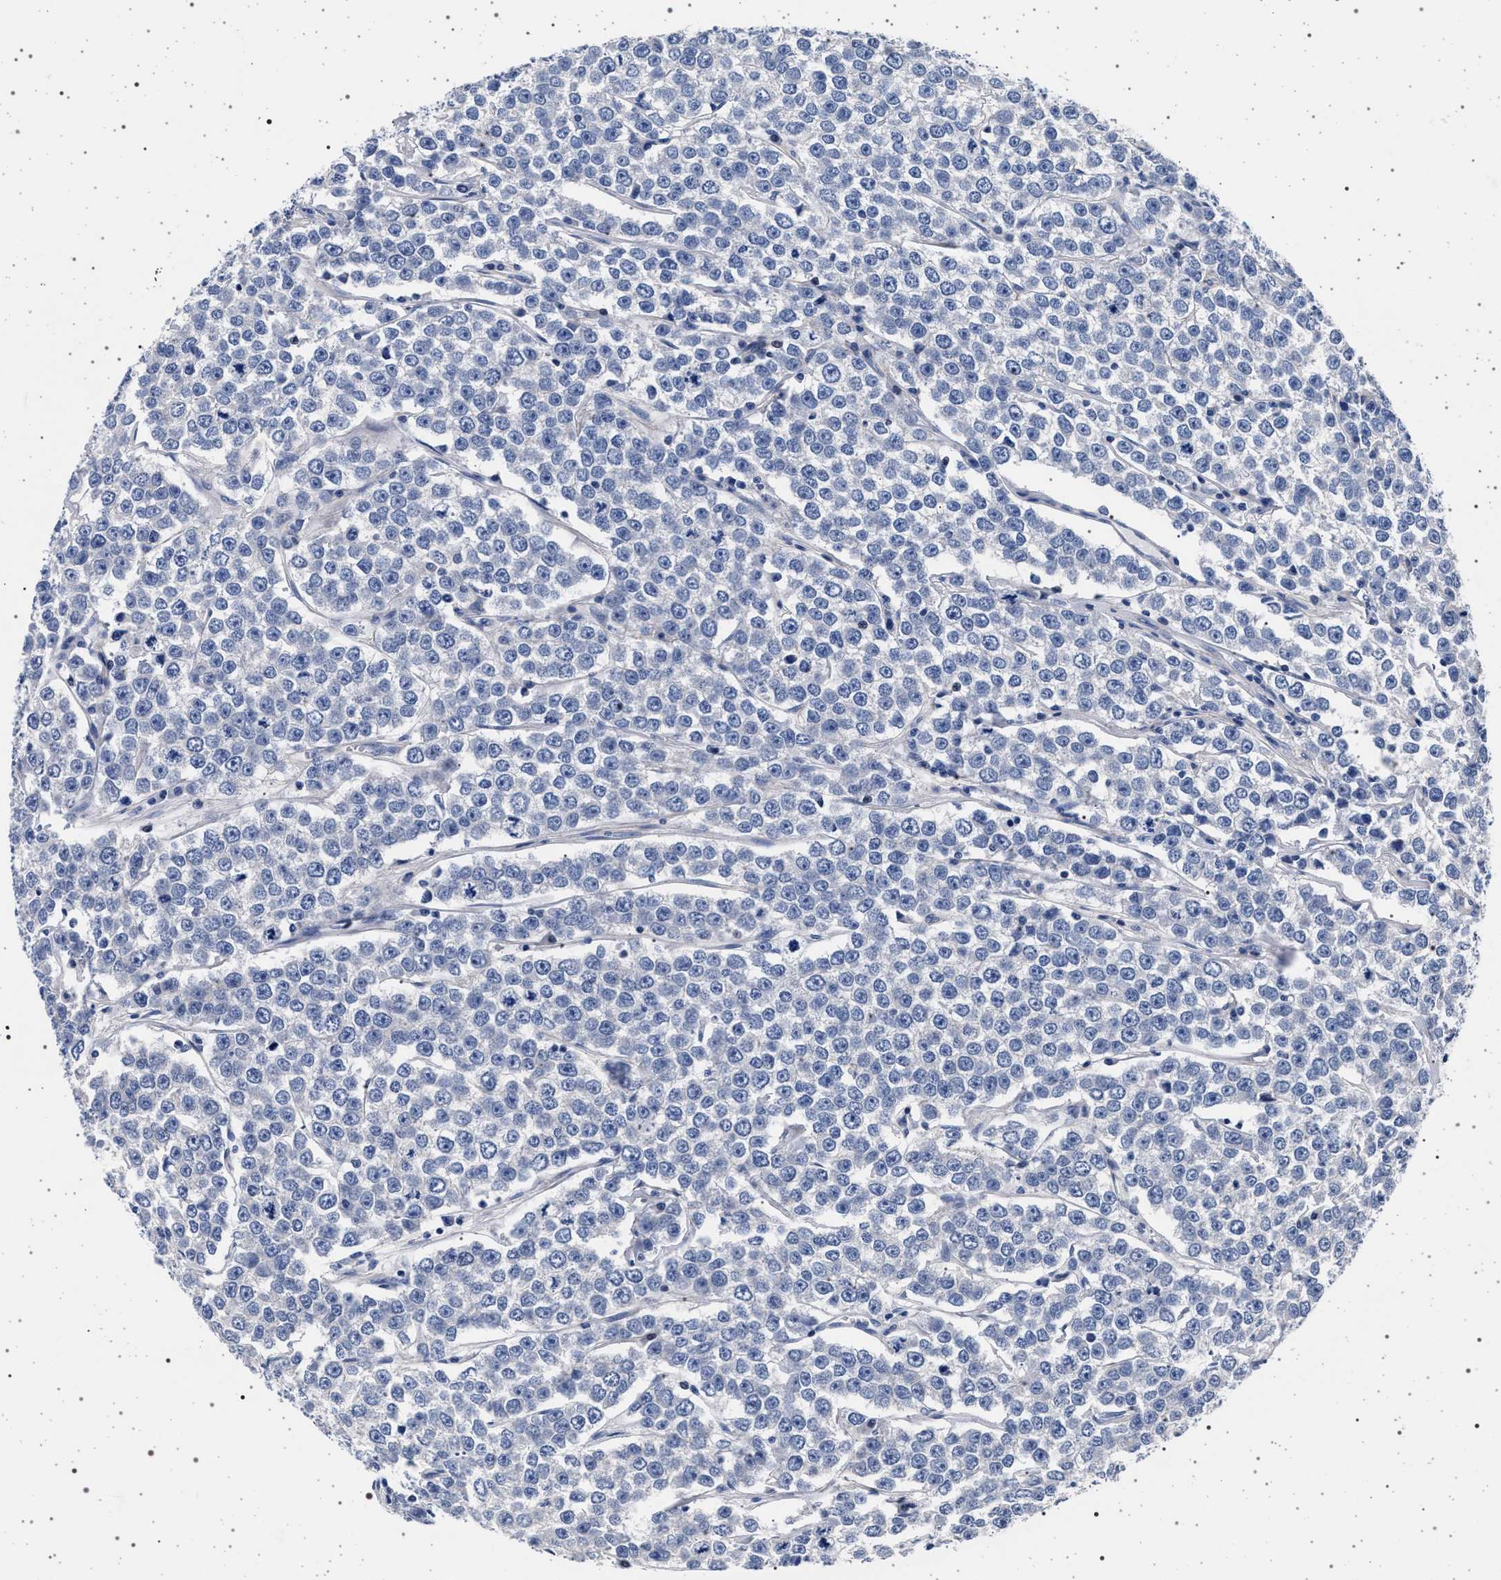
{"staining": {"intensity": "negative", "quantity": "none", "location": "none"}, "tissue": "testis cancer", "cell_type": "Tumor cells", "image_type": "cancer", "snomed": [{"axis": "morphology", "description": "Seminoma, NOS"}, {"axis": "morphology", "description": "Carcinoma, Embryonal, NOS"}, {"axis": "topography", "description": "Testis"}], "caption": "Immunohistochemistry of testis cancer (embryonal carcinoma) displays no staining in tumor cells.", "gene": "SLC9A1", "patient": {"sex": "male", "age": 52}}